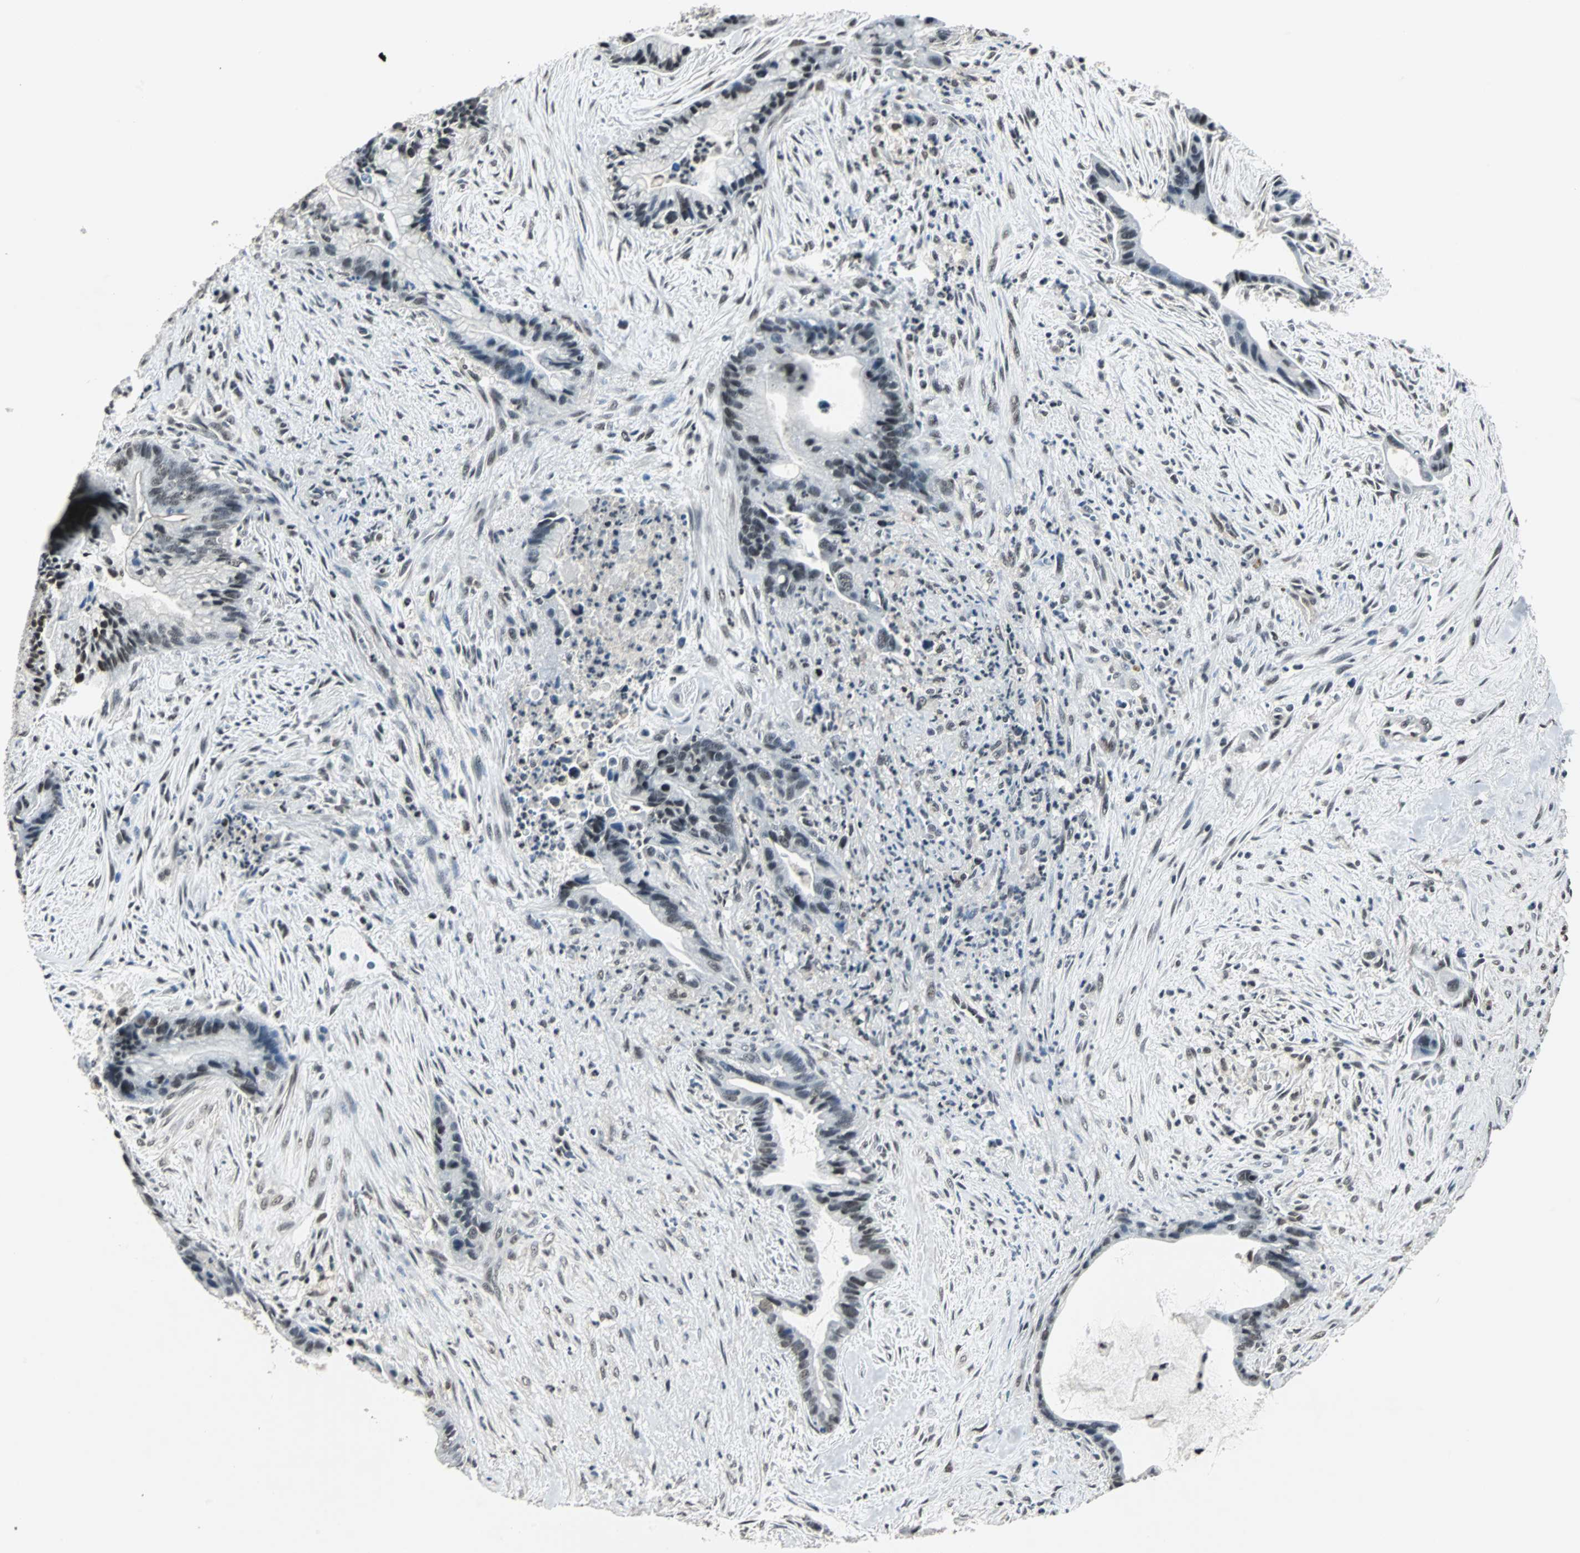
{"staining": {"intensity": "weak", "quantity": "25%-75%", "location": "nuclear"}, "tissue": "liver cancer", "cell_type": "Tumor cells", "image_type": "cancer", "snomed": [{"axis": "morphology", "description": "Cholangiocarcinoma"}, {"axis": "topography", "description": "Liver"}], "caption": "The histopathology image shows staining of cholangiocarcinoma (liver), revealing weak nuclear protein staining (brown color) within tumor cells.", "gene": "MKX", "patient": {"sex": "female", "age": 55}}